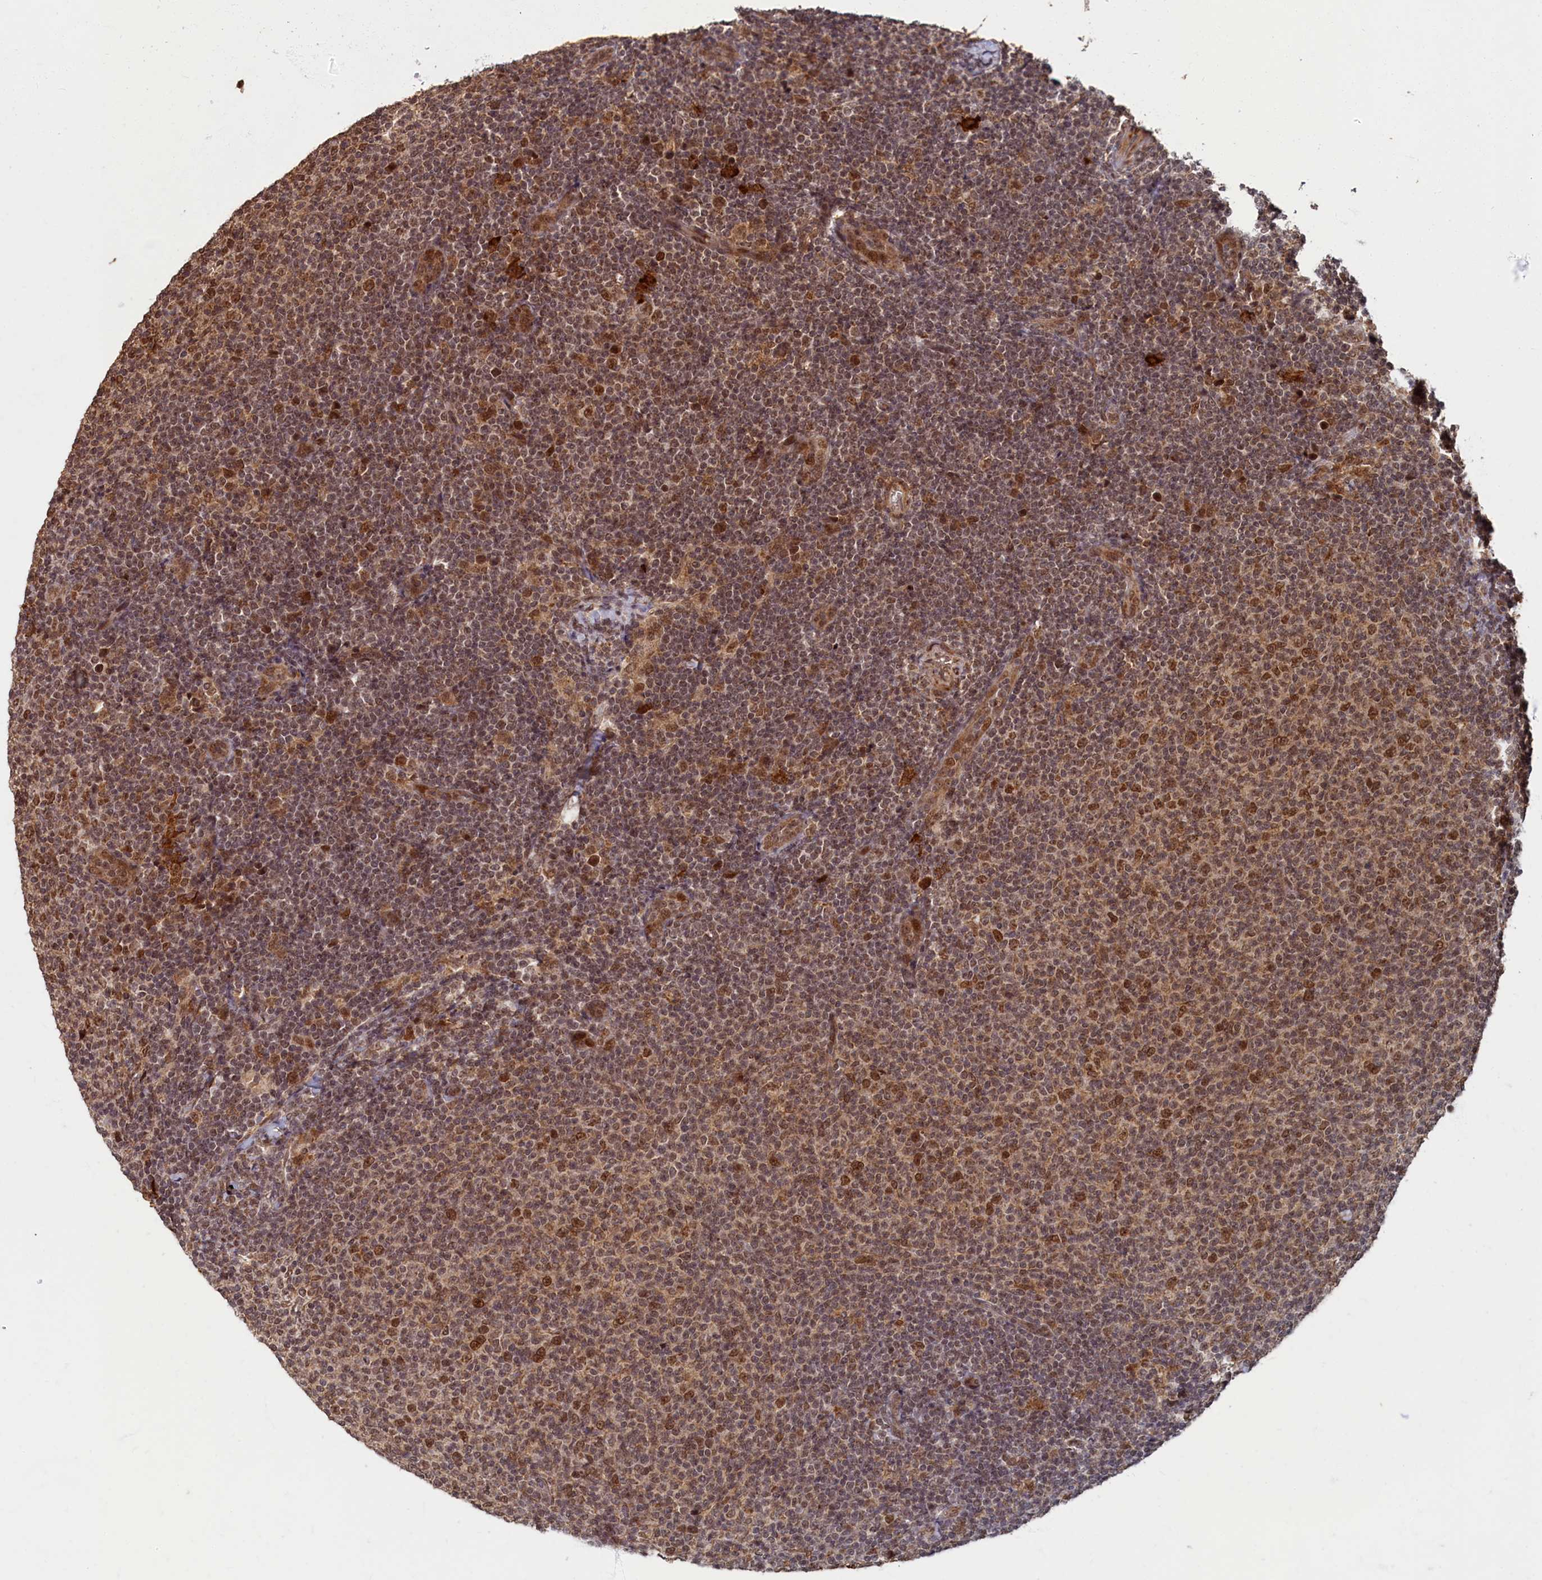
{"staining": {"intensity": "moderate", "quantity": "25%-75%", "location": "nuclear"}, "tissue": "lymphoma", "cell_type": "Tumor cells", "image_type": "cancer", "snomed": [{"axis": "morphology", "description": "Malignant lymphoma, non-Hodgkin's type, Low grade"}, {"axis": "topography", "description": "Lymph node"}], "caption": "The histopathology image displays staining of low-grade malignant lymphoma, non-Hodgkin's type, revealing moderate nuclear protein expression (brown color) within tumor cells.", "gene": "BRCA1", "patient": {"sex": "male", "age": 66}}